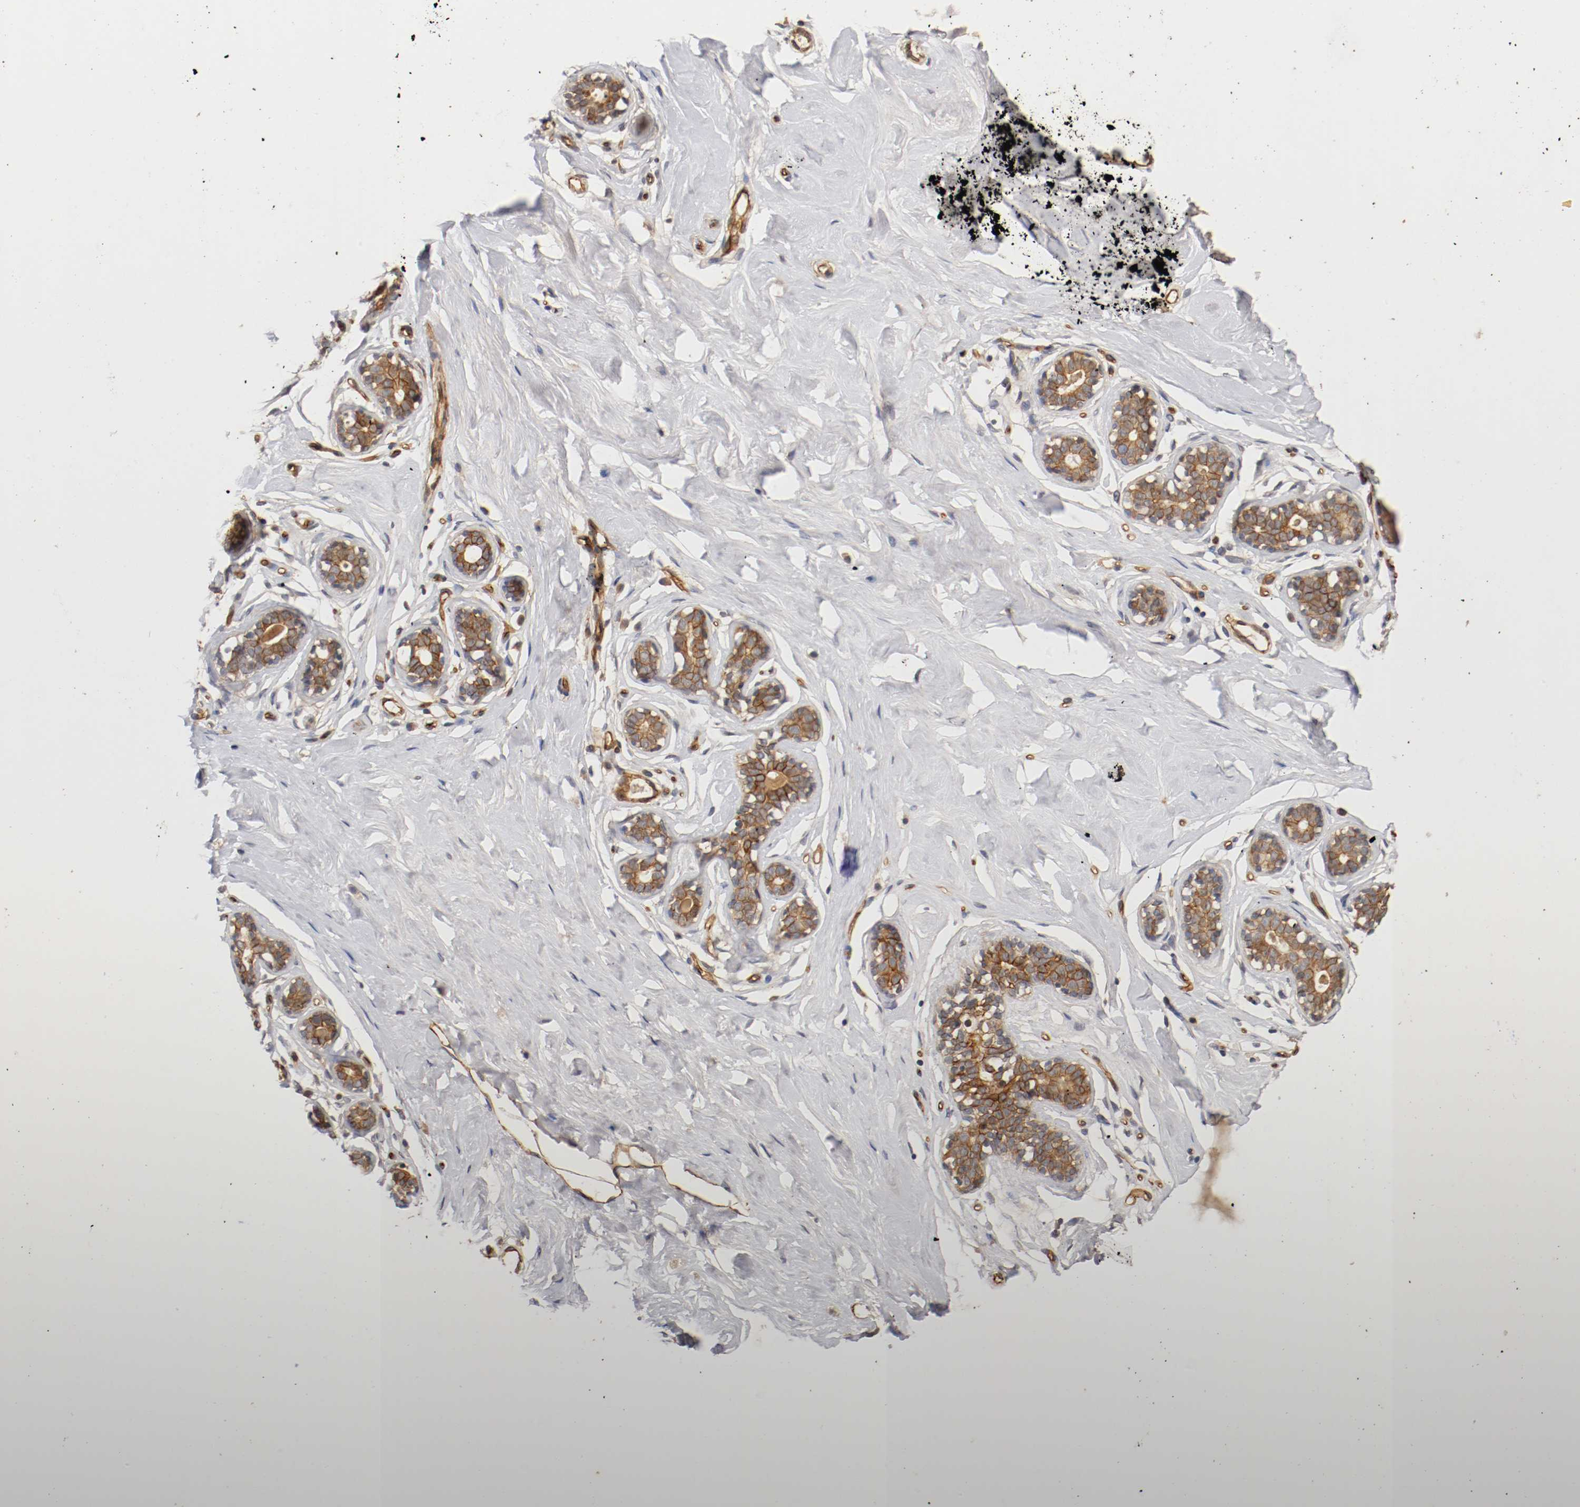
{"staining": {"intensity": "moderate", "quantity": ">75%", "location": "cytoplasmic/membranous"}, "tissue": "breast", "cell_type": "Adipocytes", "image_type": "normal", "snomed": [{"axis": "morphology", "description": "Normal tissue, NOS"}, {"axis": "topography", "description": "Breast"}], "caption": "An immunohistochemistry (IHC) image of benign tissue is shown. Protein staining in brown shows moderate cytoplasmic/membranous positivity in breast within adipocytes. (DAB IHC with brightfield microscopy, high magnification).", "gene": "TYK2", "patient": {"sex": "female", "age": 23}}